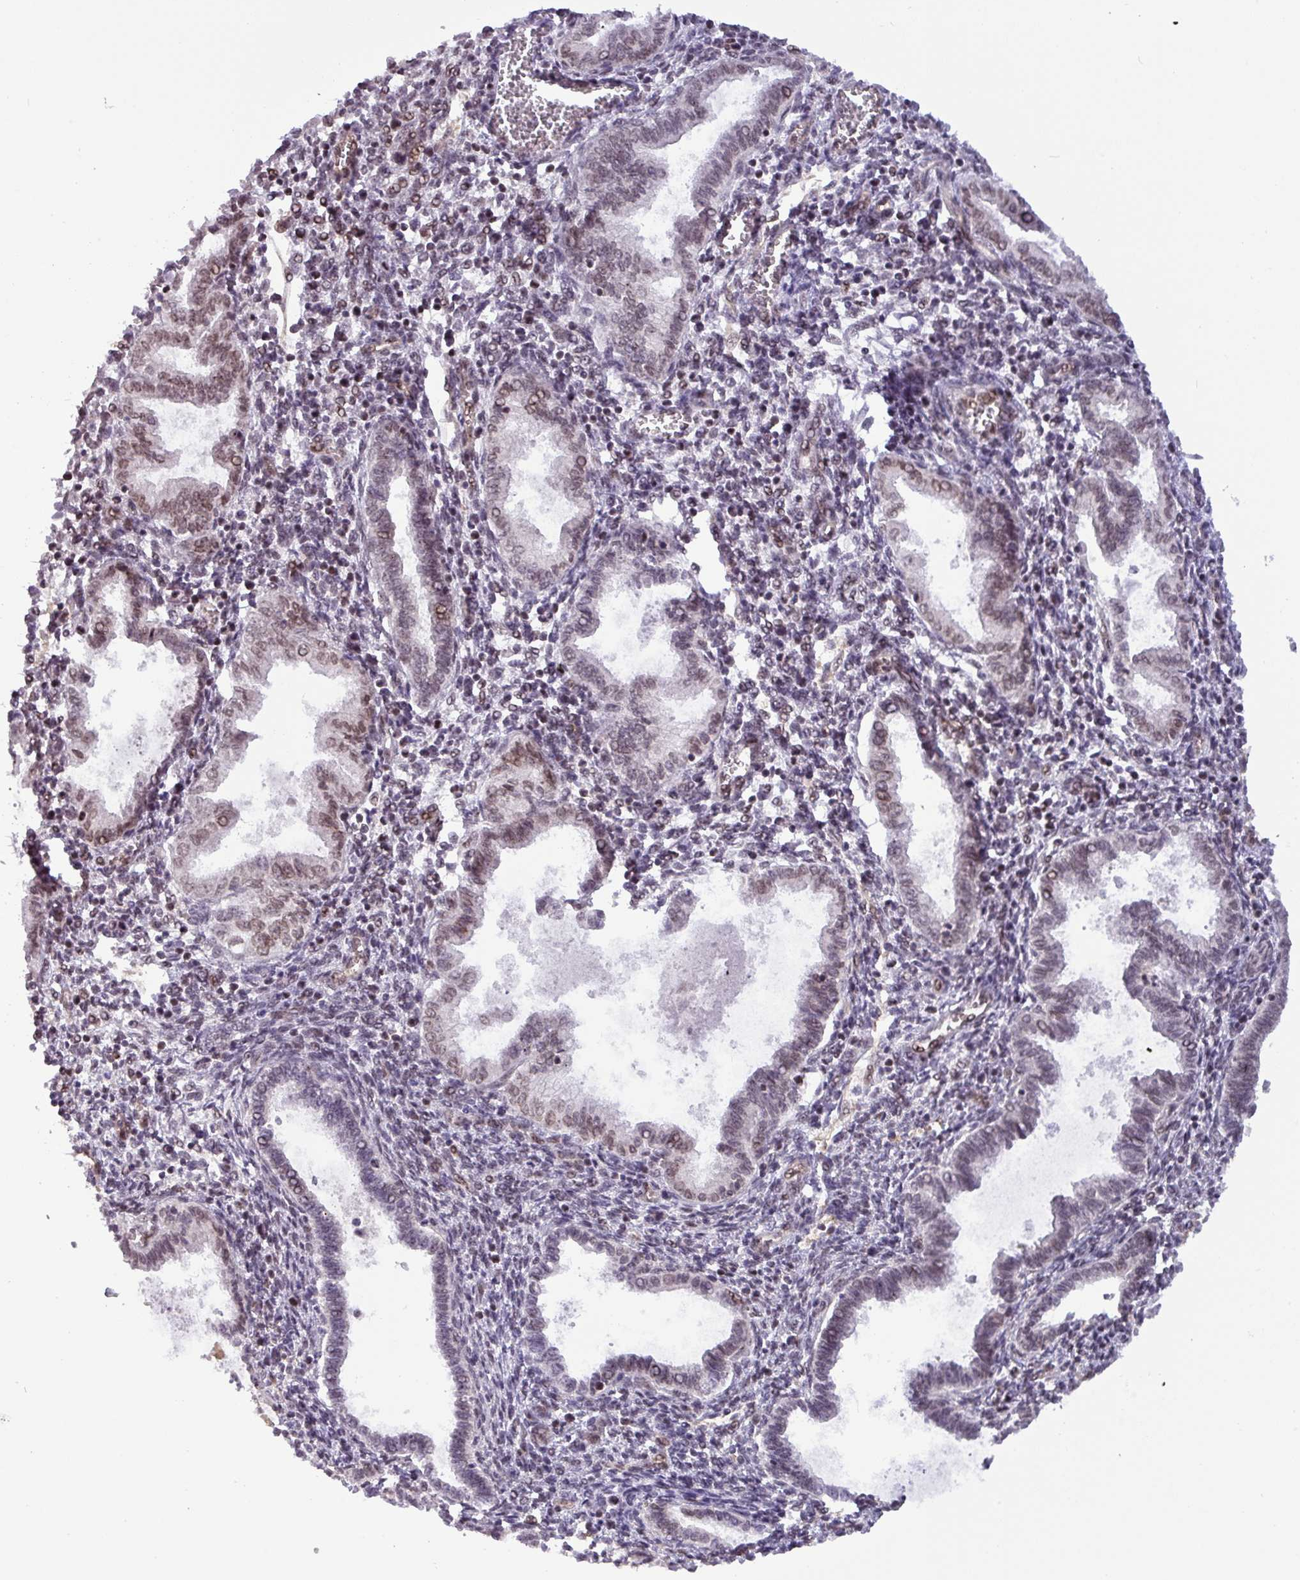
{"staining": {"intensity": "weak", "quantity": "<25%", "location": "nuclear"}, "tissue": "endometrium", "cell_type": "Cells in endometrial stroma", "image_type": "normal", "snomed": [{"axis": "morphology", "description": "Normal tissue, NOS"}, {"axis": "topography", "description": "Endometrium"}], "caption": "High magnification brightfield microscopy of benign endometrium stained with DAB (3,3'-diaminobenzidine) (brown) and counterstained with hematoxylin (blue): cells in endometrial stroma show no significant expression. The staining was performed using DAB (3,3'-diaminobenzidine) to visualize the protein expression in brown, while the nuclei were stained in blue with hematoxylin (Magnification: 20x).", "gene": "RRN3", "patient": {"sex": "female", "age": 37}}